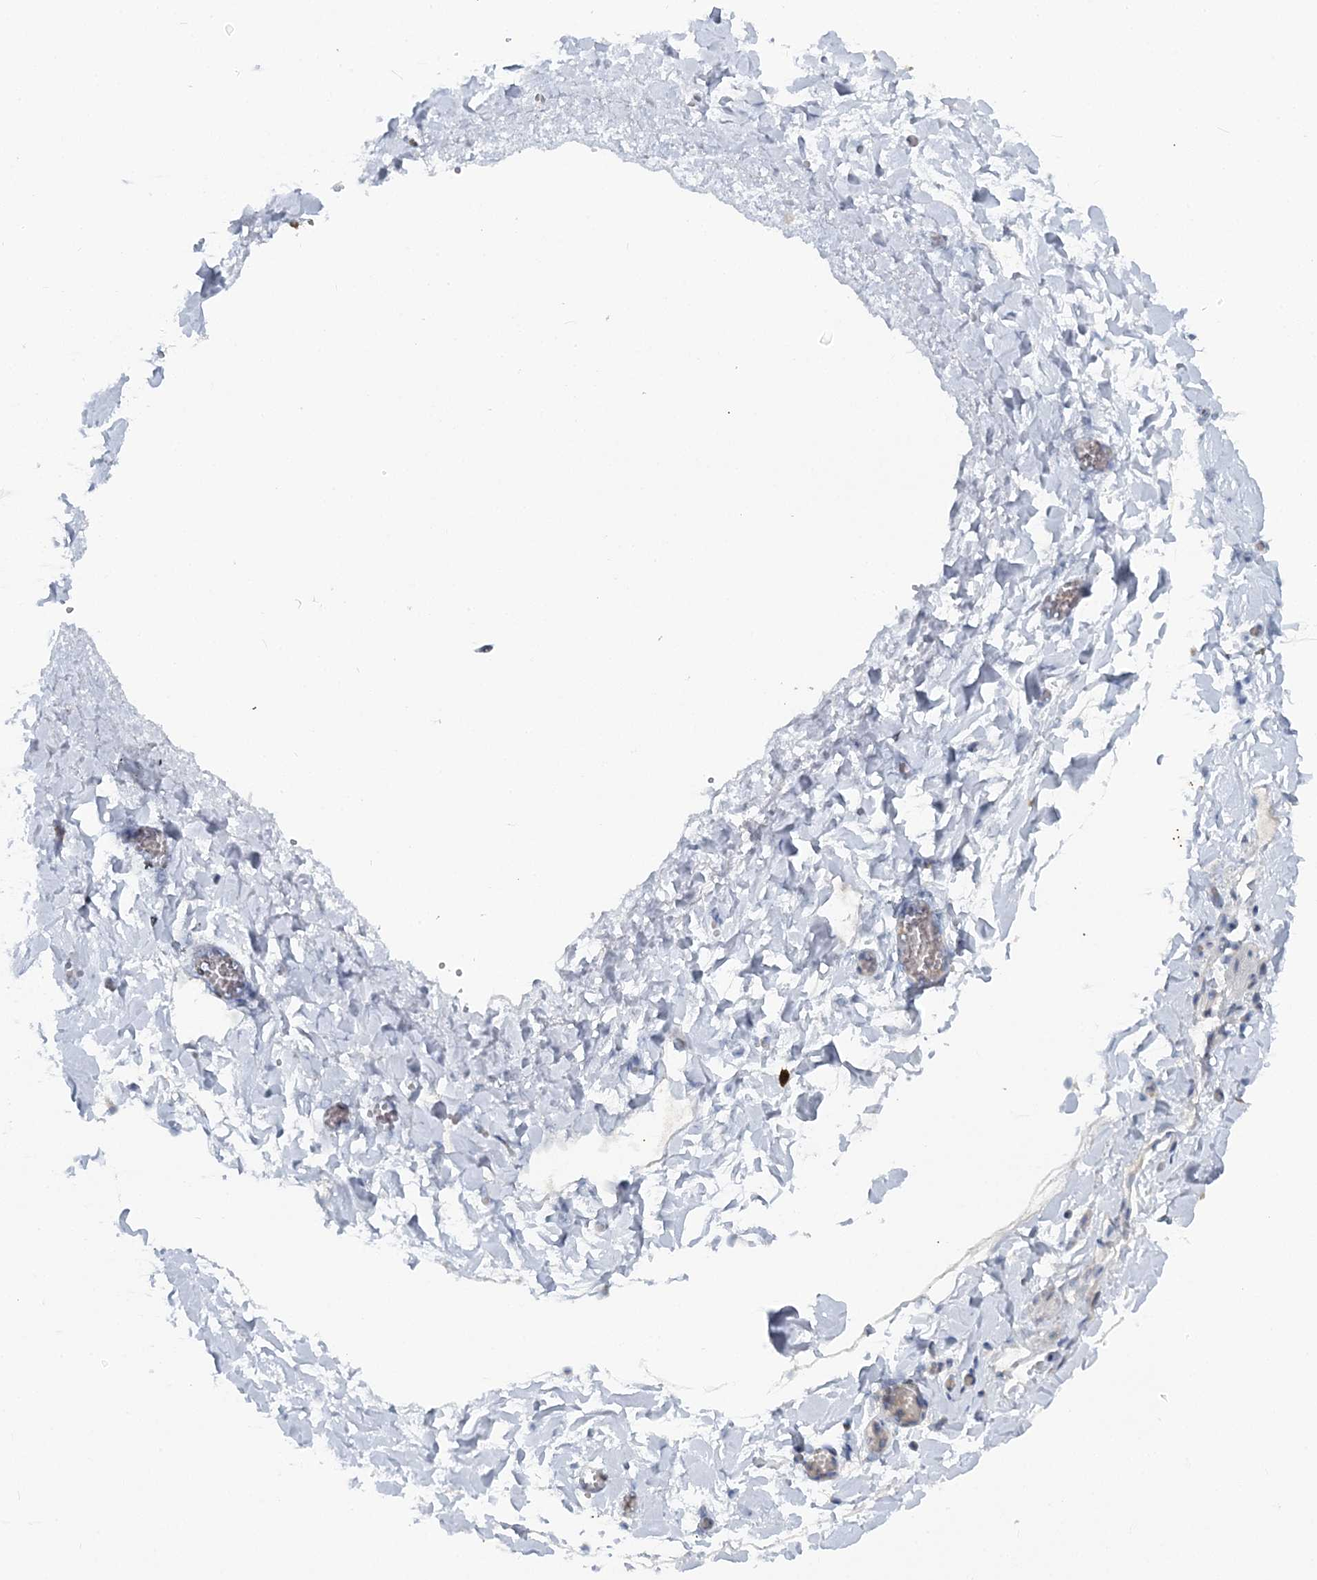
{"staining": {"intensity": "weak", "quantity": "25%-75%", "location": "cytoplasmic/membranous"}, "tissue": "adipose tissue", "cell_type": "Adipocytes", "image_type": "normal", "snomed": [{"axis": "morphology", "description": "Normal tissue, NOS"}, {"axis": "topography", "description": "Gallbladder"}, {"axis": "topography", "description": "Peripheral nerve tissue"}], "caption": "A low amount of weak cytoplasmic/membranous staining is present in about 25%-75% of adipocytes in unremarkable adipose tissue.", "gene": "HYCC2", "patient": {"sex": "male", "age": 38}}